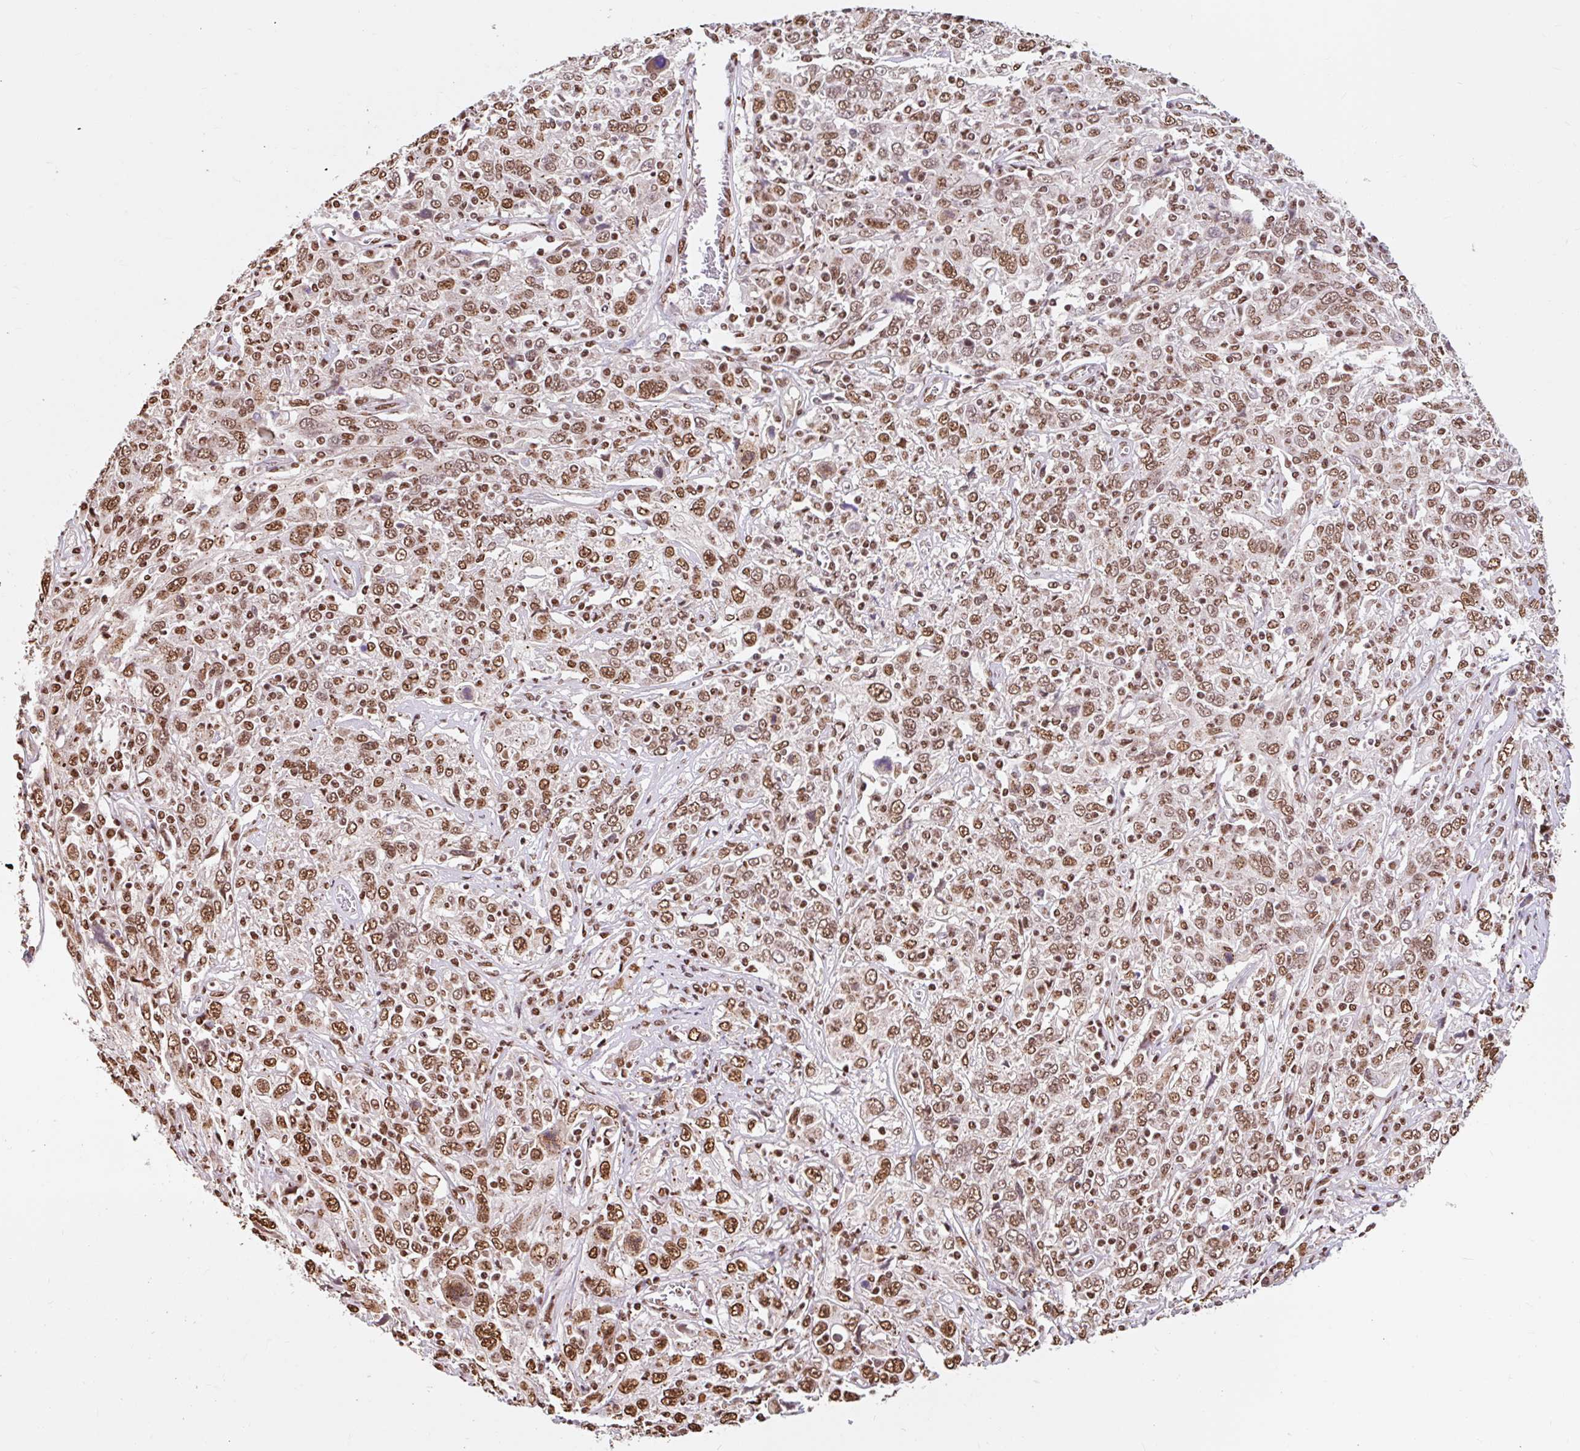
{"staining": {"intensity": "moderate", "quantity": ">75%", "location": "nuclear"}, "tissue": "cervical cancer", "cell_type": "Tumor cells", "image_type": "cancer", "snomed": [{"axis": "morphology", "description": "Squamous cell carcinoma, NOS"}, {"axis": "topography", "description": "Cervix"}], "caption": "Immunohistochemical staining of human cervical cancer exhibits moderate nuclear protein staining in about >75% of tumor cells.", "gene": "BICRA", "patient": {"sex": "female", "age": 46}}